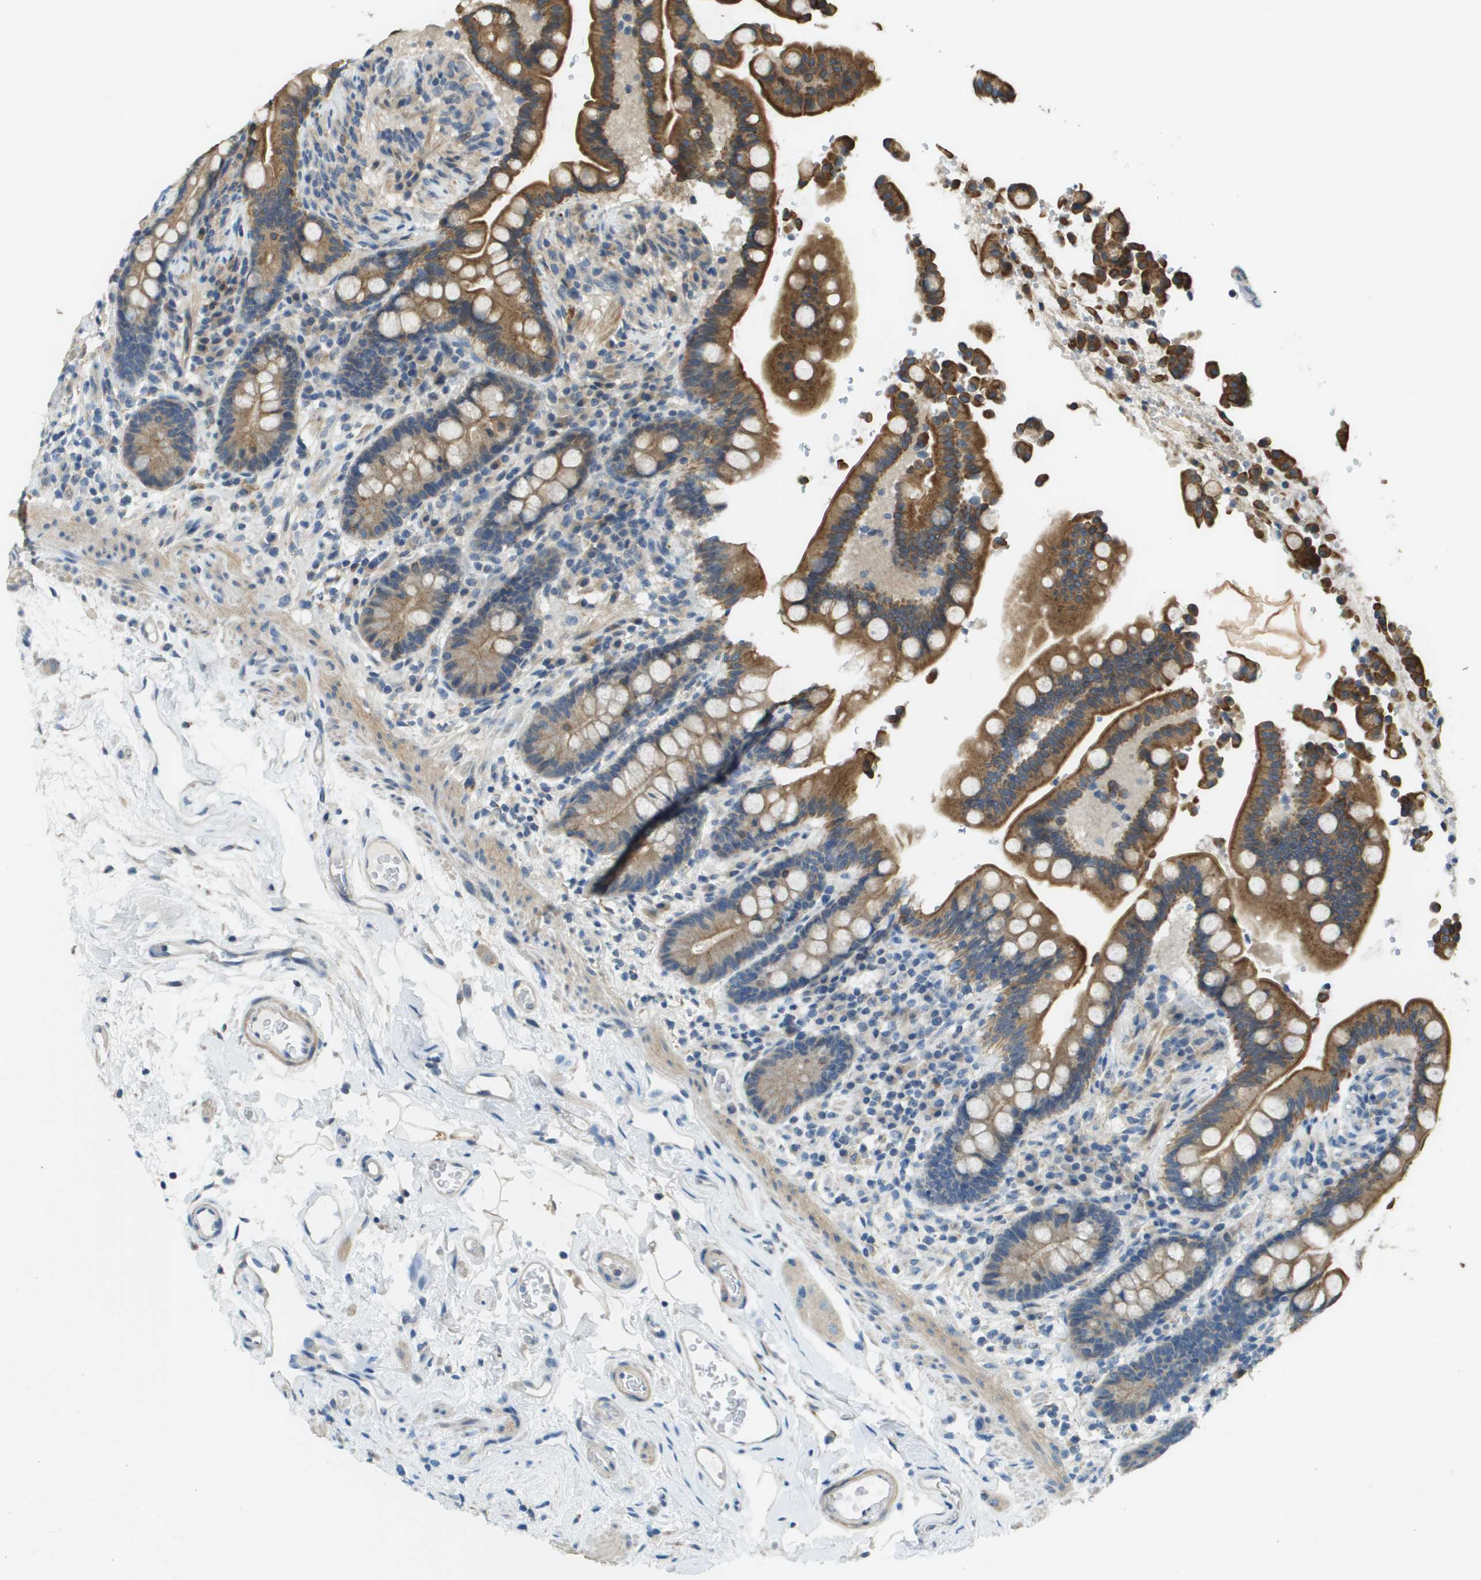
{"staining": {"intensity": "weak", "quantity": "25%-75%", "location": "cytoplasmic/membranous"}, "tissue": "colon", "cell_type": "Endothelial cells", "image_type": "normal", "snomed": [{"axis": "morphology", "description": "Normal tissue, NOS"}, {"axis": "topography", "description": "Colon"}], "caption": "Endothelial cells reveal low levels of weak cytoplasmic/membranous staining in approximately 25%-75% of cells in unremarkable human colon. The staining was performed using DAB (3,3'-diaminobenzidine) to visualize the protein expression in brown, while the nuclei were stained in blue with hematoxylin (Magnification: 20x).", "gene": "CDKN2C", "patient": {"sex": "male", "age": 73}}